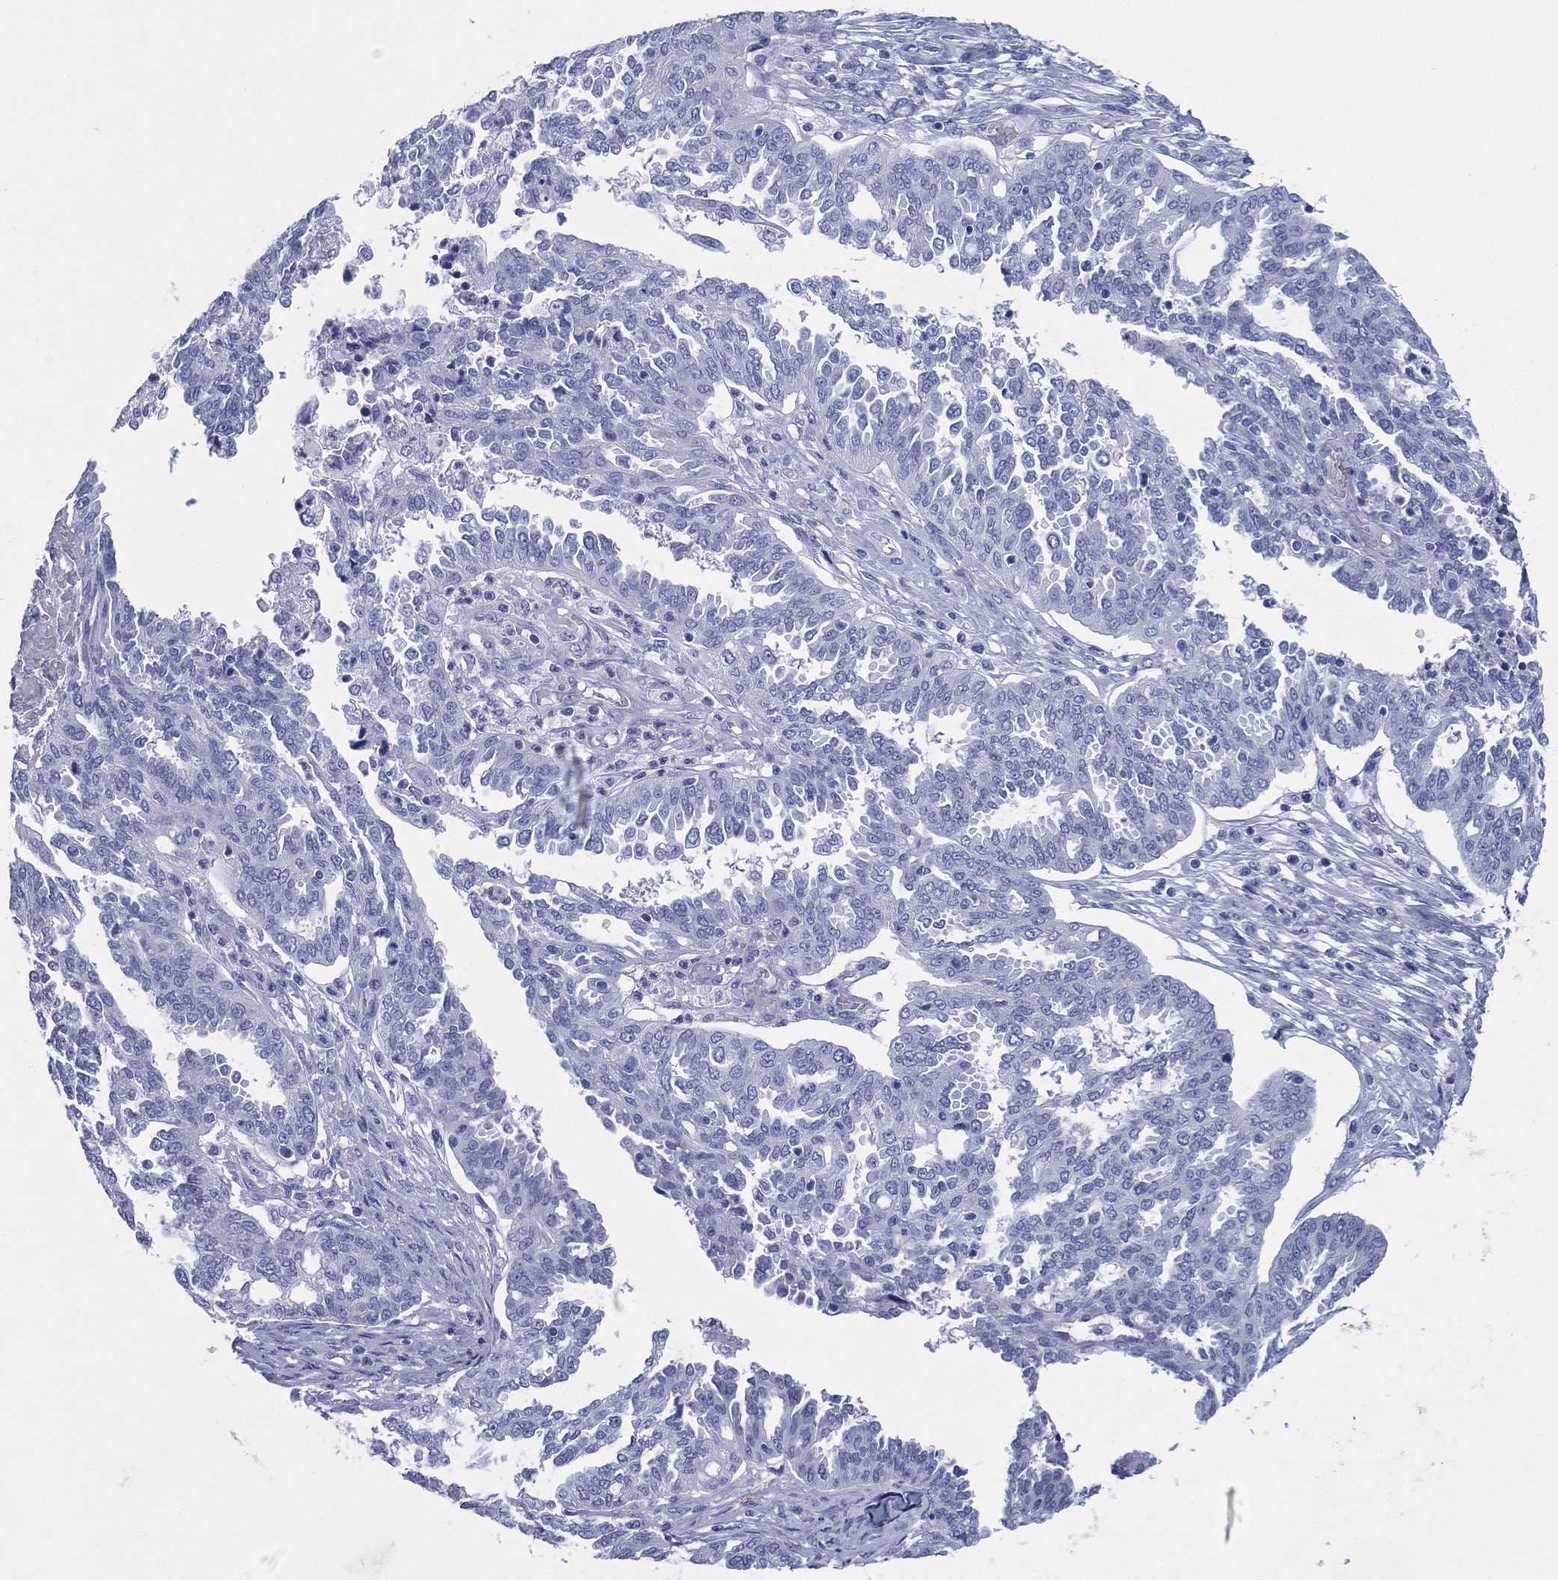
{"staining": {"intensity": "negative", "quantity": "none", "location": "none"}, "tissue": "ovarian cancer", "cell_type": "Tumor cells", "image_type": "cancer", "snomed": [{"axis": "morphology", "description": "Cystadenocarcinoma, serous, NOS"}, {"axis": "topography", "description": "Ovary"}], "caption": "Protein analysis of serous cystadenocarcinoma (ovarian) exhibits no significant staining in tumor cells.", "gene": "CD79A", "patient": {"sex": "female", "age": 67}}